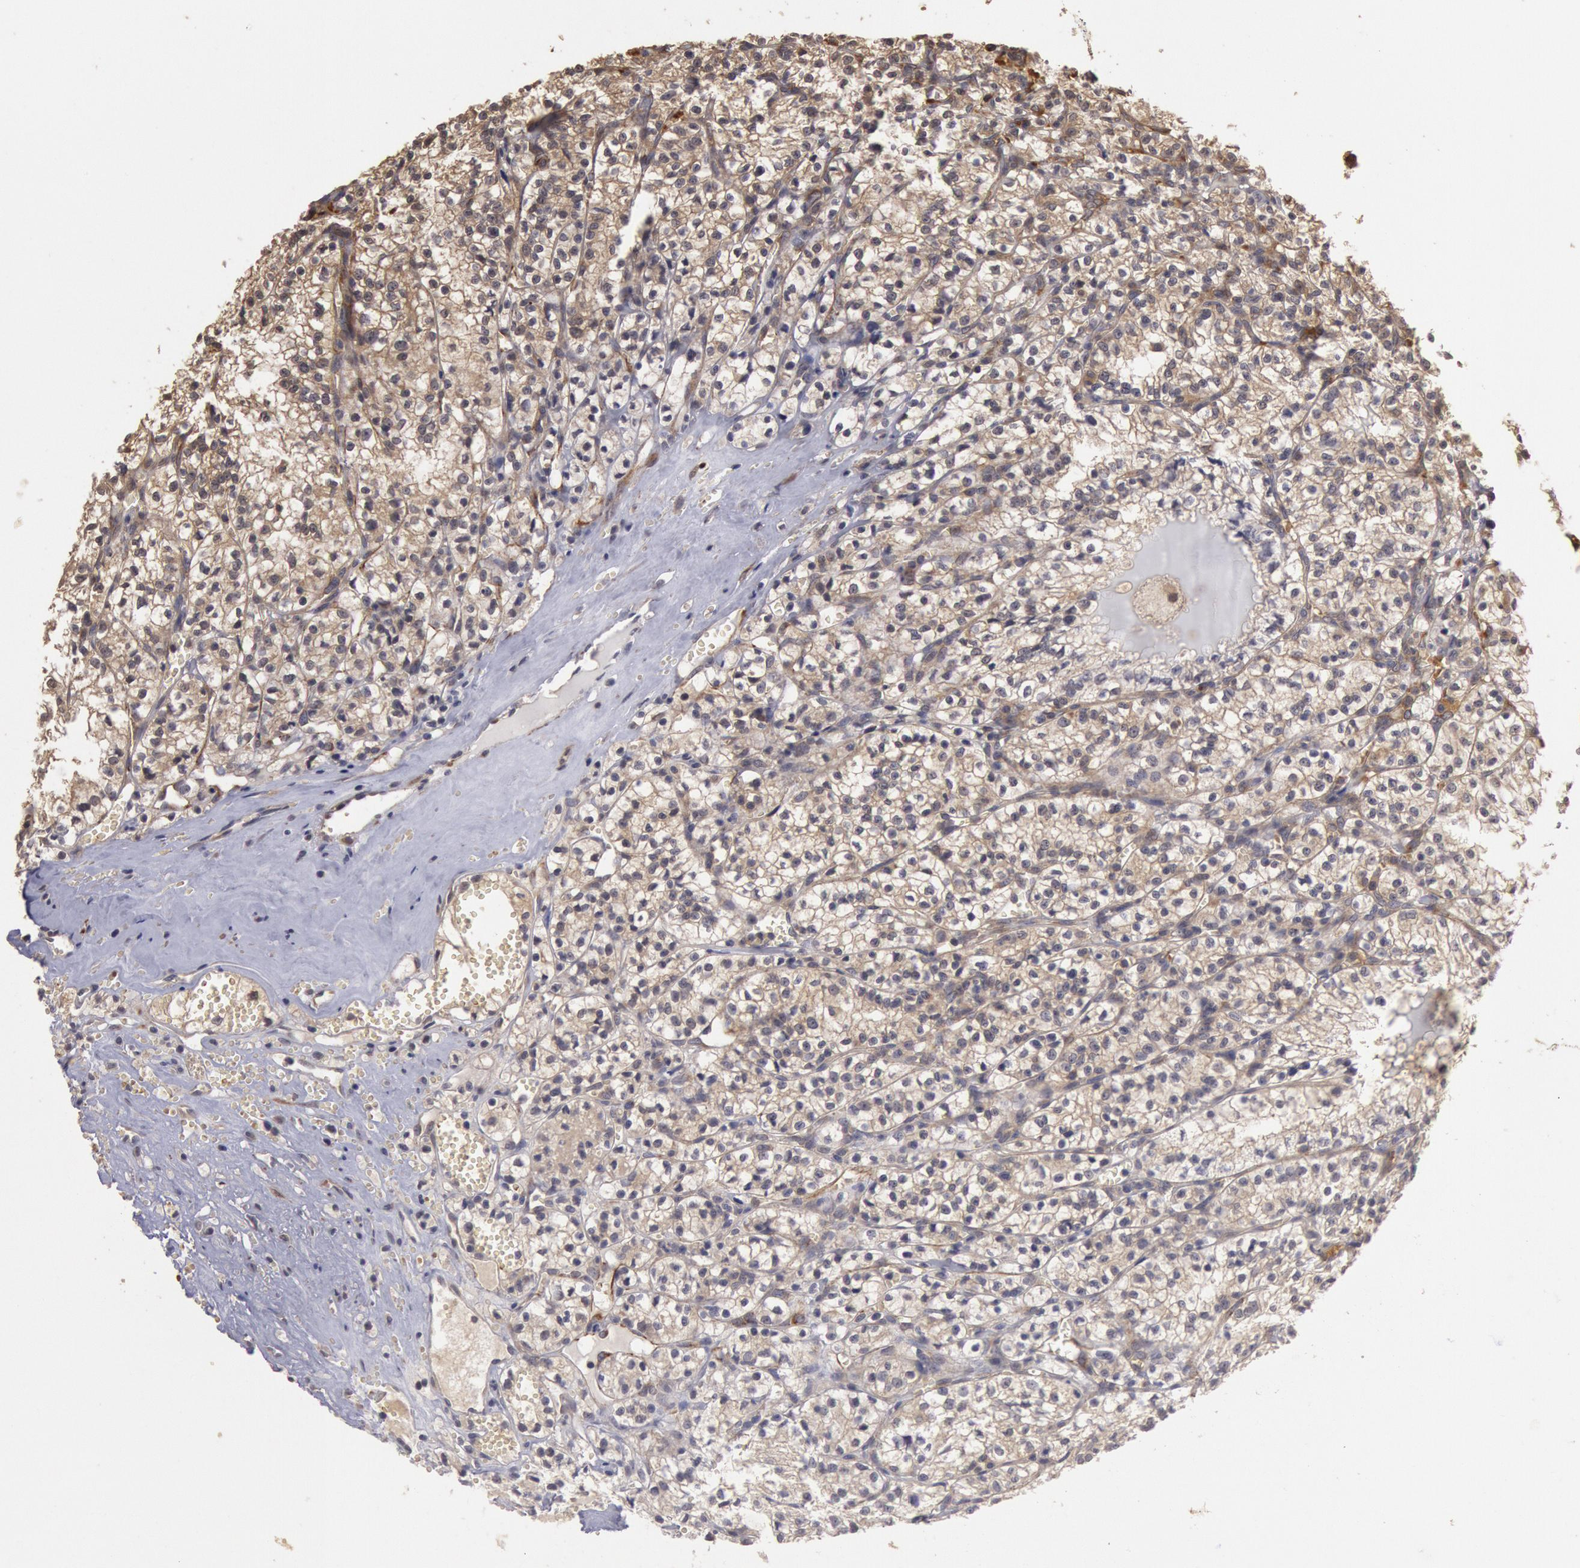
{"staining": {"intensity": "weak", "quantity": ">75%", "location": "cytoplasmic/membranous"}, "tissue": "renal cancer", "cell_type": "Tumor cells", "image_type": "cancer", "snomed": [{"axis": "morphology", "description": "Adenocarcinoma, NOS"}, {"axis": "topography", "description": "Kidney"}], "caption": "Tumor cells show weak cytoplasmic/membranous staining in about >75% of cells in renal cancer.", "gene": "USP14", "patient": {"sex": "male", "age": 61}}